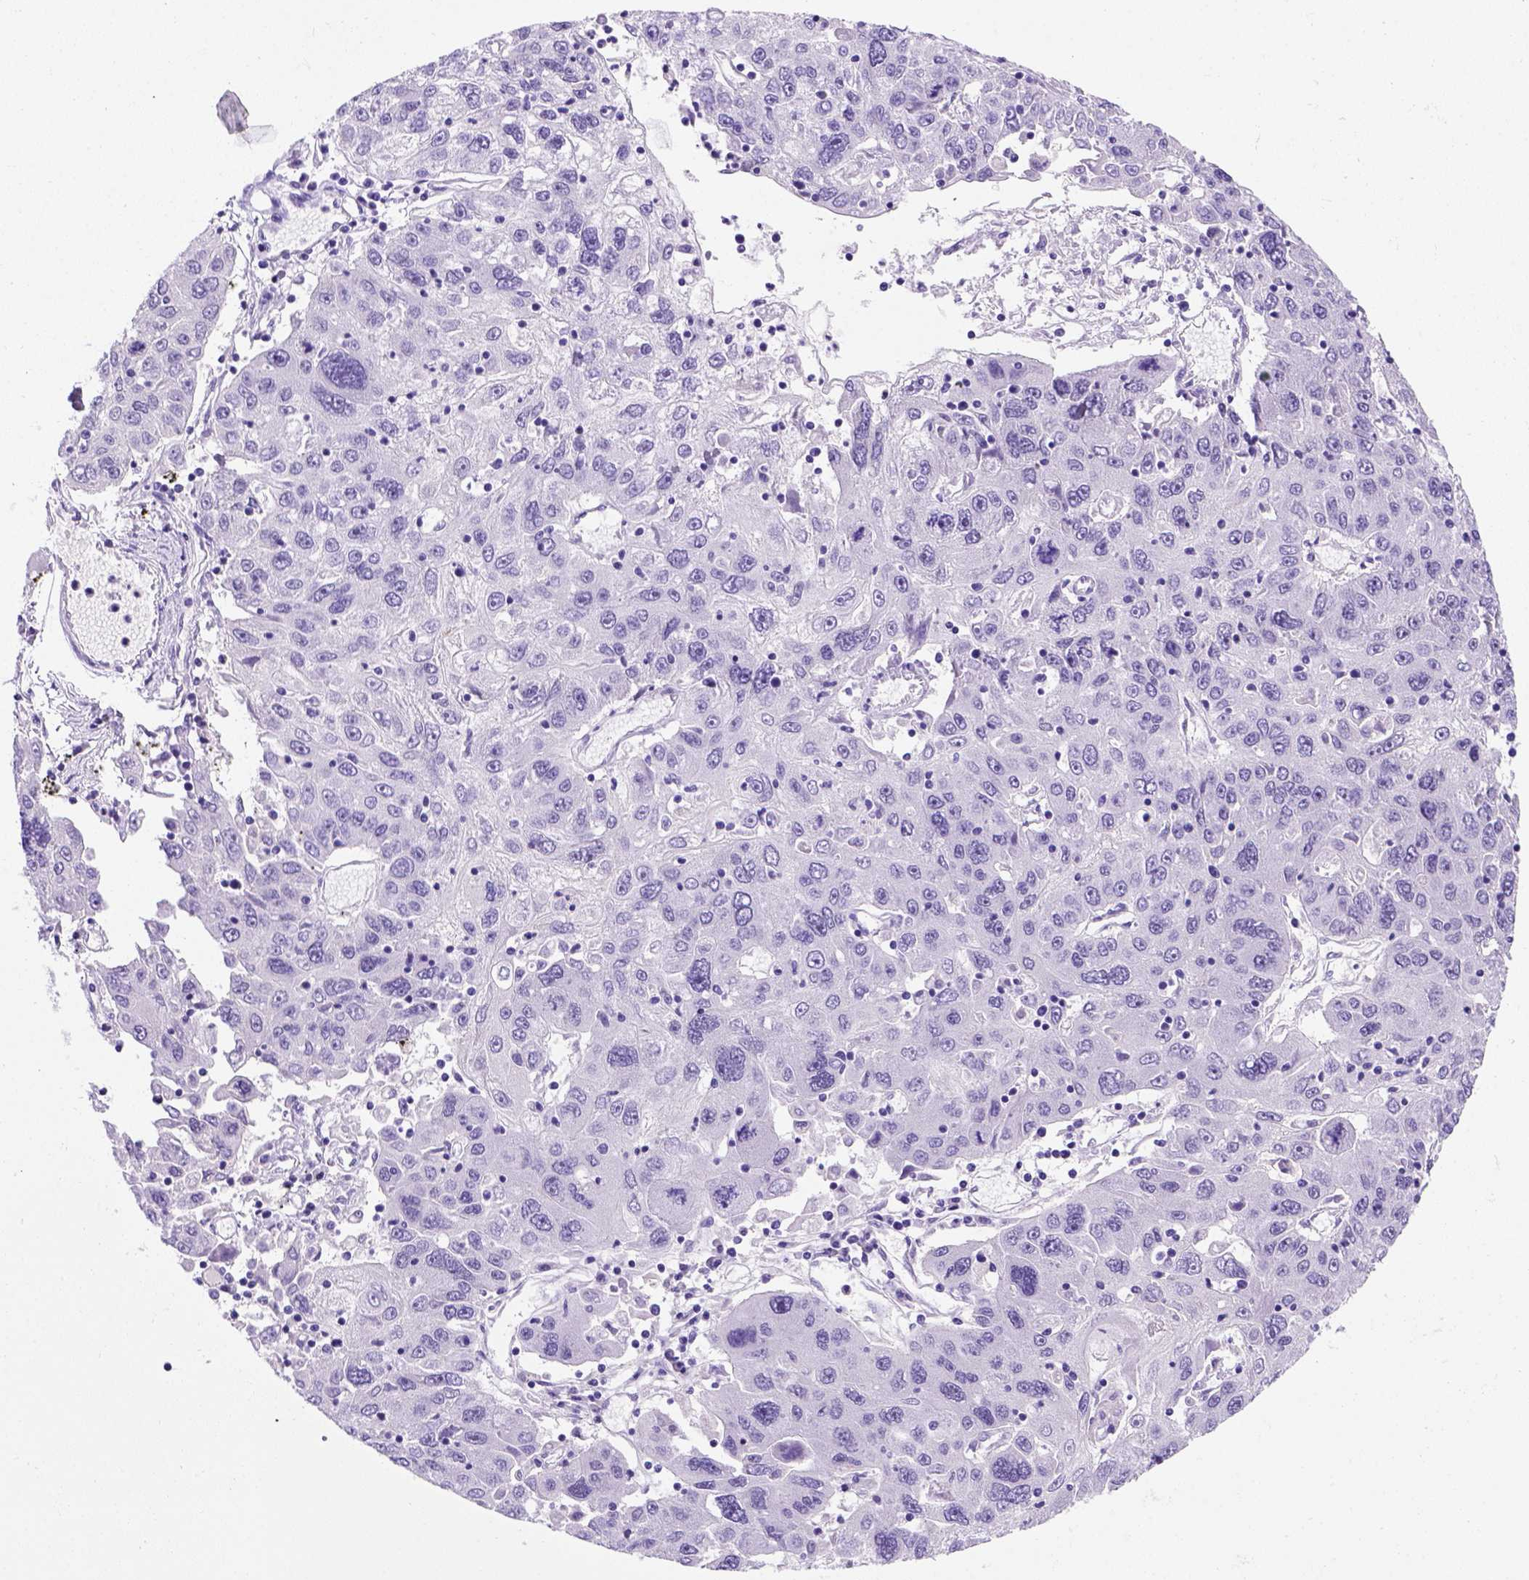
{"staining": {"intensity": "negative", "quantity": "none", "location": "none"}, "tissue": "stomach cancer", "cell_type": "Tumor cells", "image_type": "cancer", "snomed": [{"axis": "morphology", "description": "Adenocarcinoma, NOS"}, {"axis": "topography", "description": "Stomach"}], "caption": "This is a micrograph of immunohistochemistry staining of adenocarcinoma (stomach), which shows no positivity in tumor cells.", "gene": "FOXI1", "patient": {"sex": "male", "age": 56}}